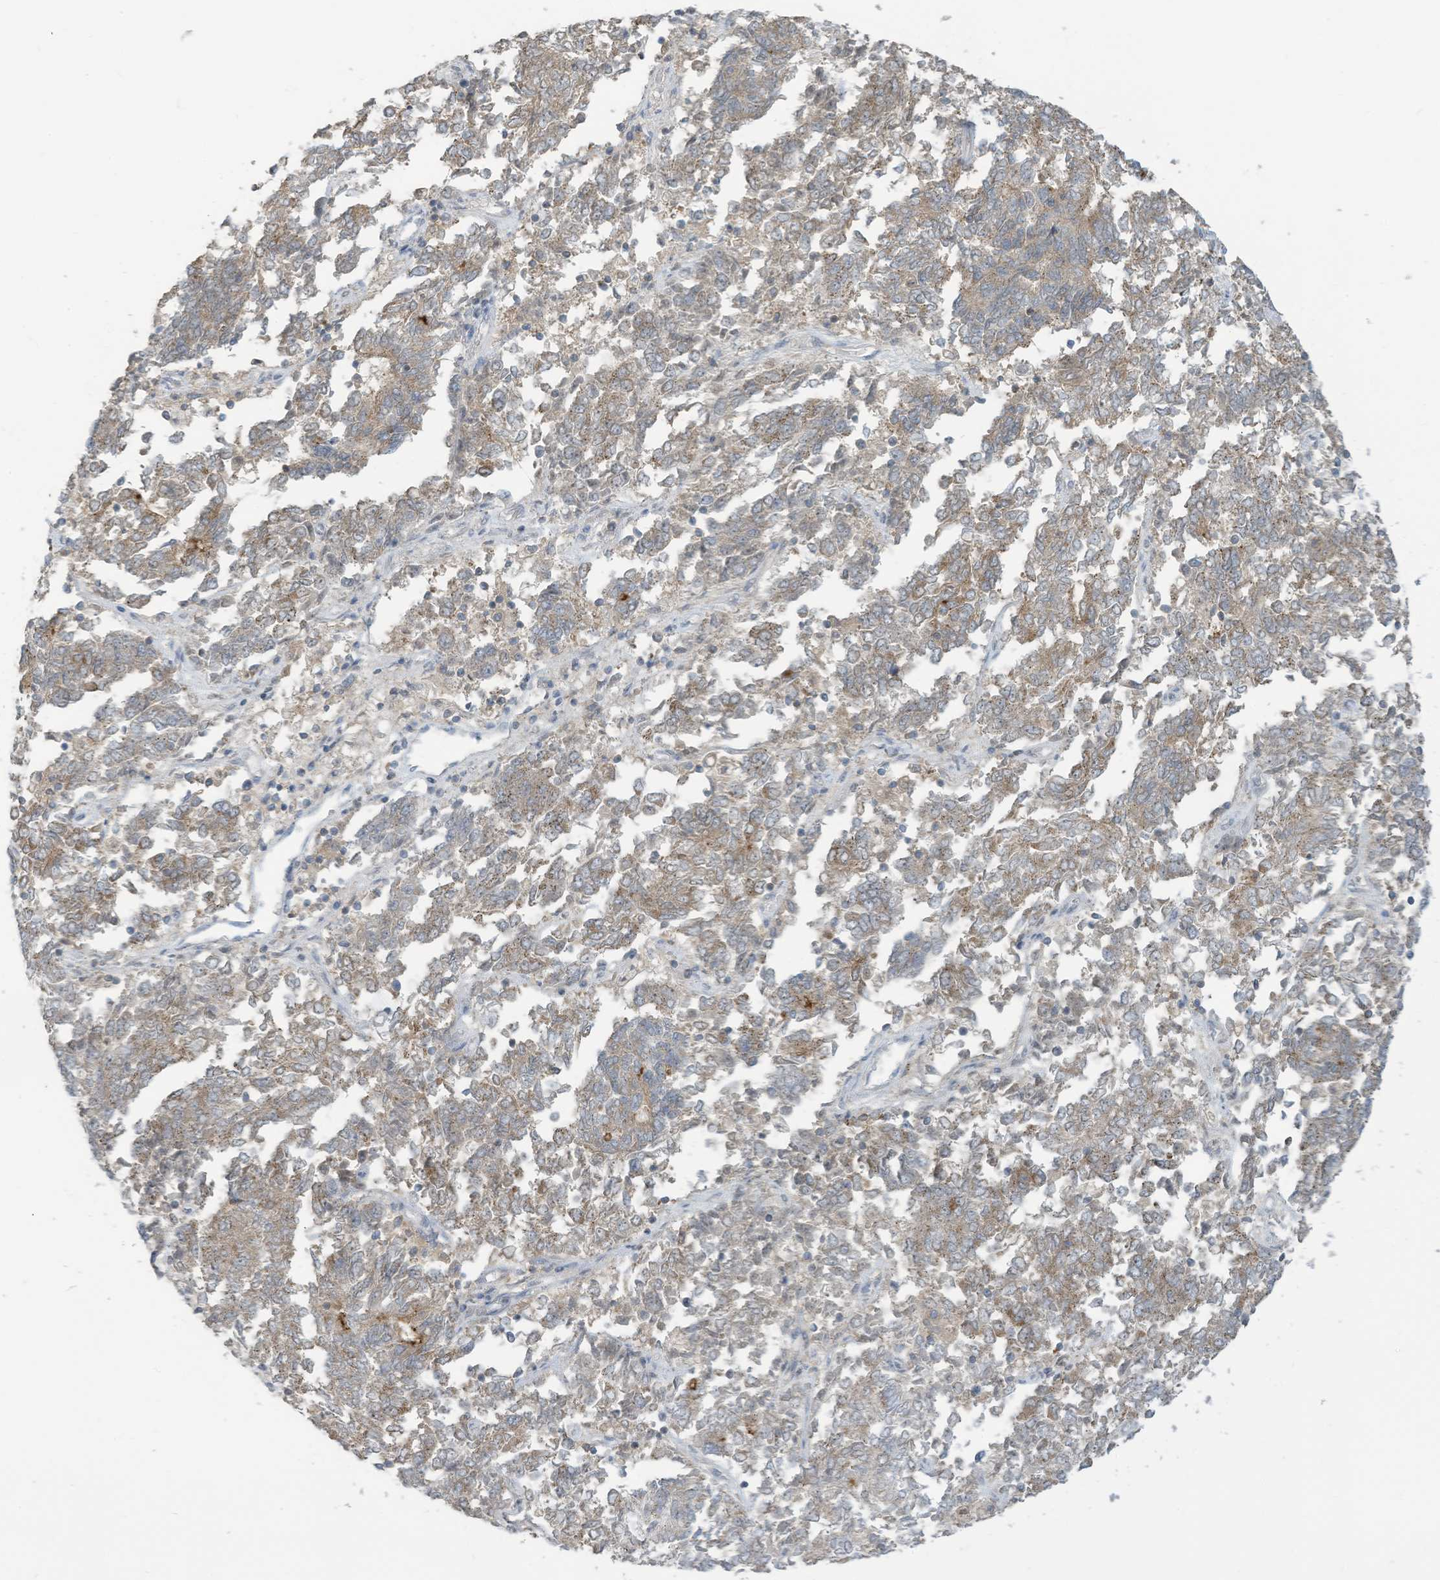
{"staining": {"intensity": "weak", "quantity": "25%-75%", "location": "cytoplasmic/membranous"}, "tissue": "endometrial cancer", "cell_type": "Tumor cells", "image_type": "cancer", "snomed": [{"axis": "morphology", "description": "Adenocarcinoma, NOS"}, {"axis": "topography", "description": "Endometrium"}], "caption": "Brown immunohistochemical staining in endometrial adenocarcinoma demonstrates weak cytoplasmic/membranous staining in about 25%-75% of tumor cells.", "gene": "PARVG", "patient": {"sex": "female", "age": 80}}